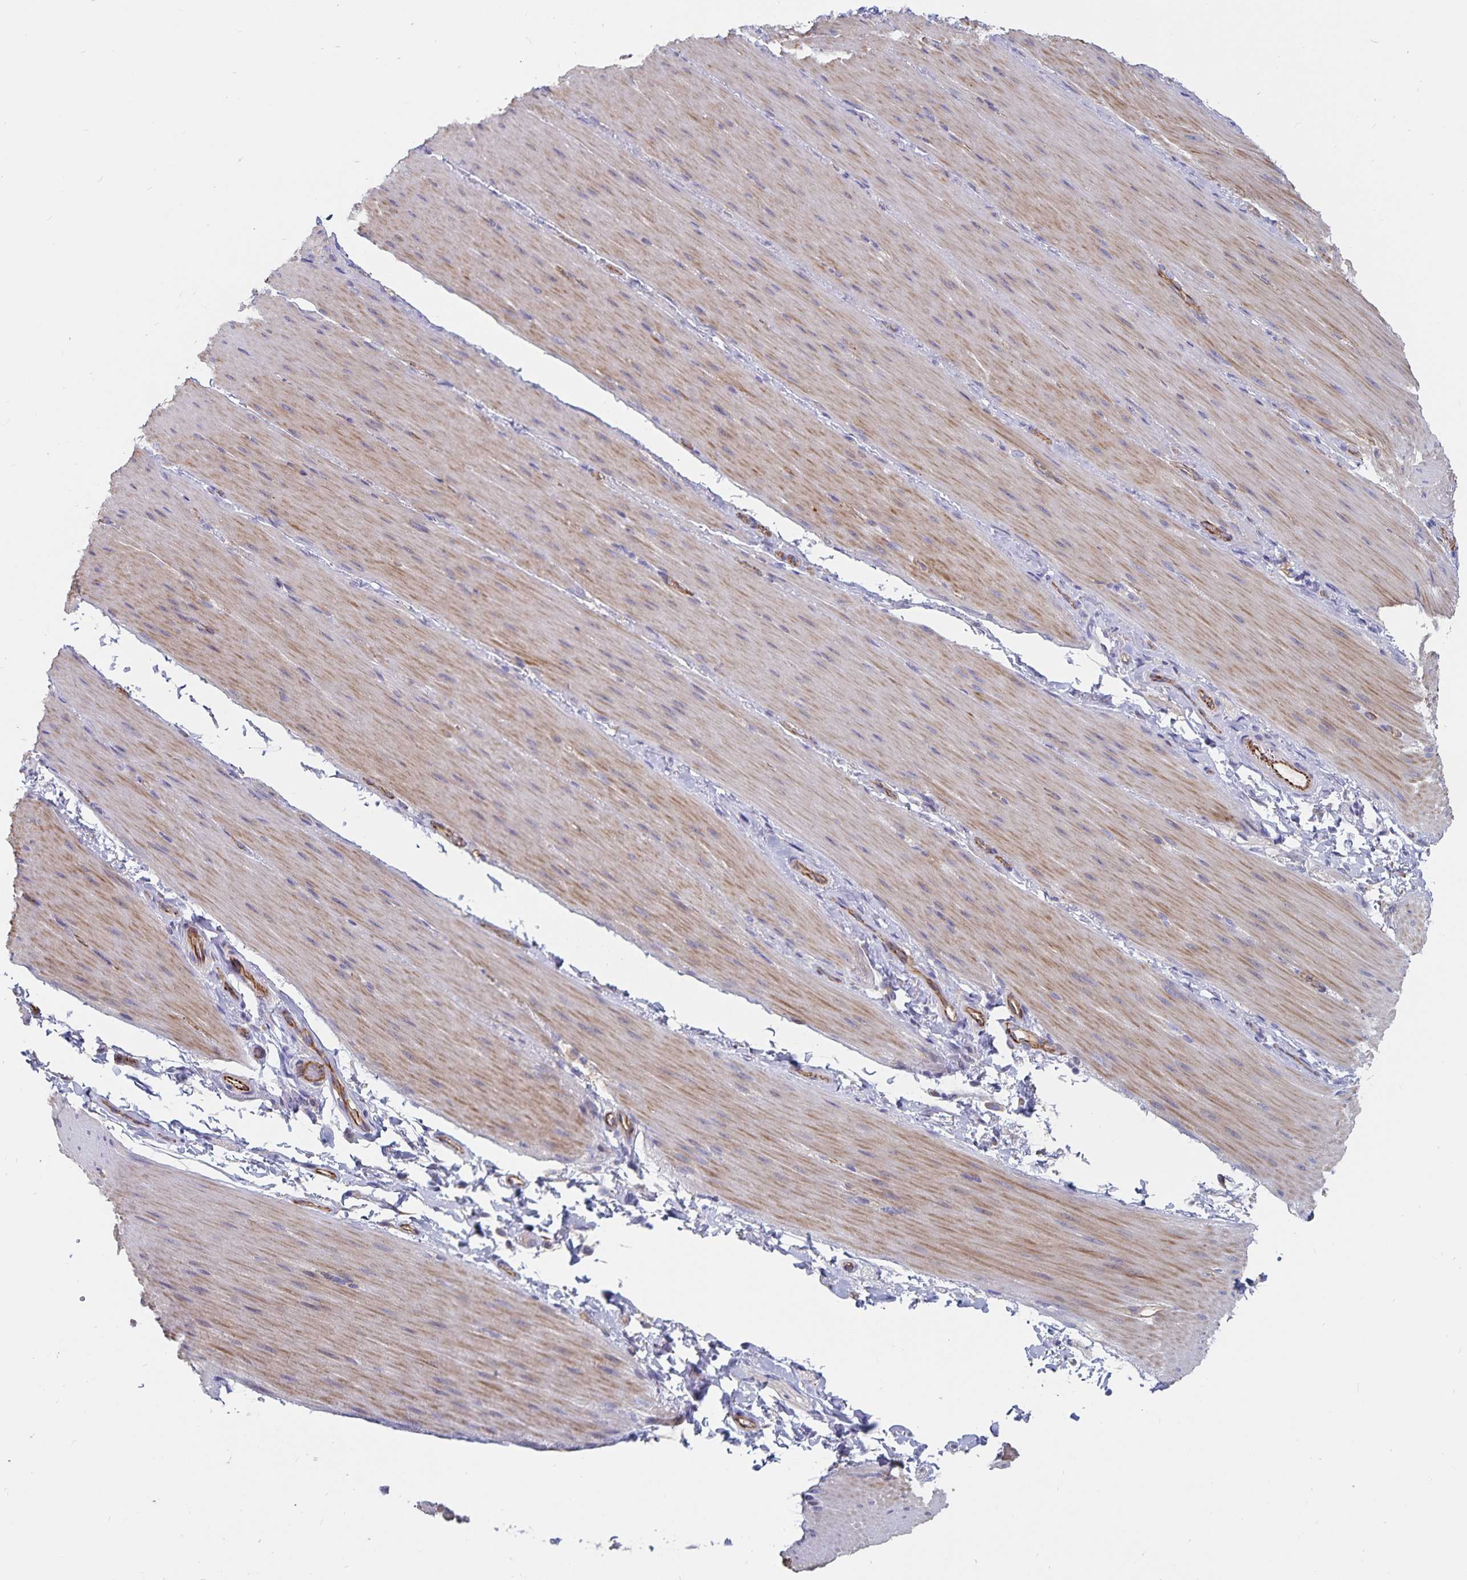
{"staining": {"intensity": "weak", "quantity": "25%-75%", "location": "cytoplasmic/membranous"}, "tissue": "smooth muscle", "cell_type": "Smooth muscle cells", "image_type": "normal", "snomed": [{"axis": "morphology", "description": "Normal tissue, NOS"}, {"axis": "topography", "description": "Smooth muscle"}, {"axis": "topography", "description": "Colon"}], "caption": "Approximately 25%-75% of smooth muscle cells in normal smooth muscle display weak cytoplasmic/membranous protein expression as visualized by brown immunohistochemical staining.", "gene": "SSTR1", "patient": {"sex": "male", "age": 73}}